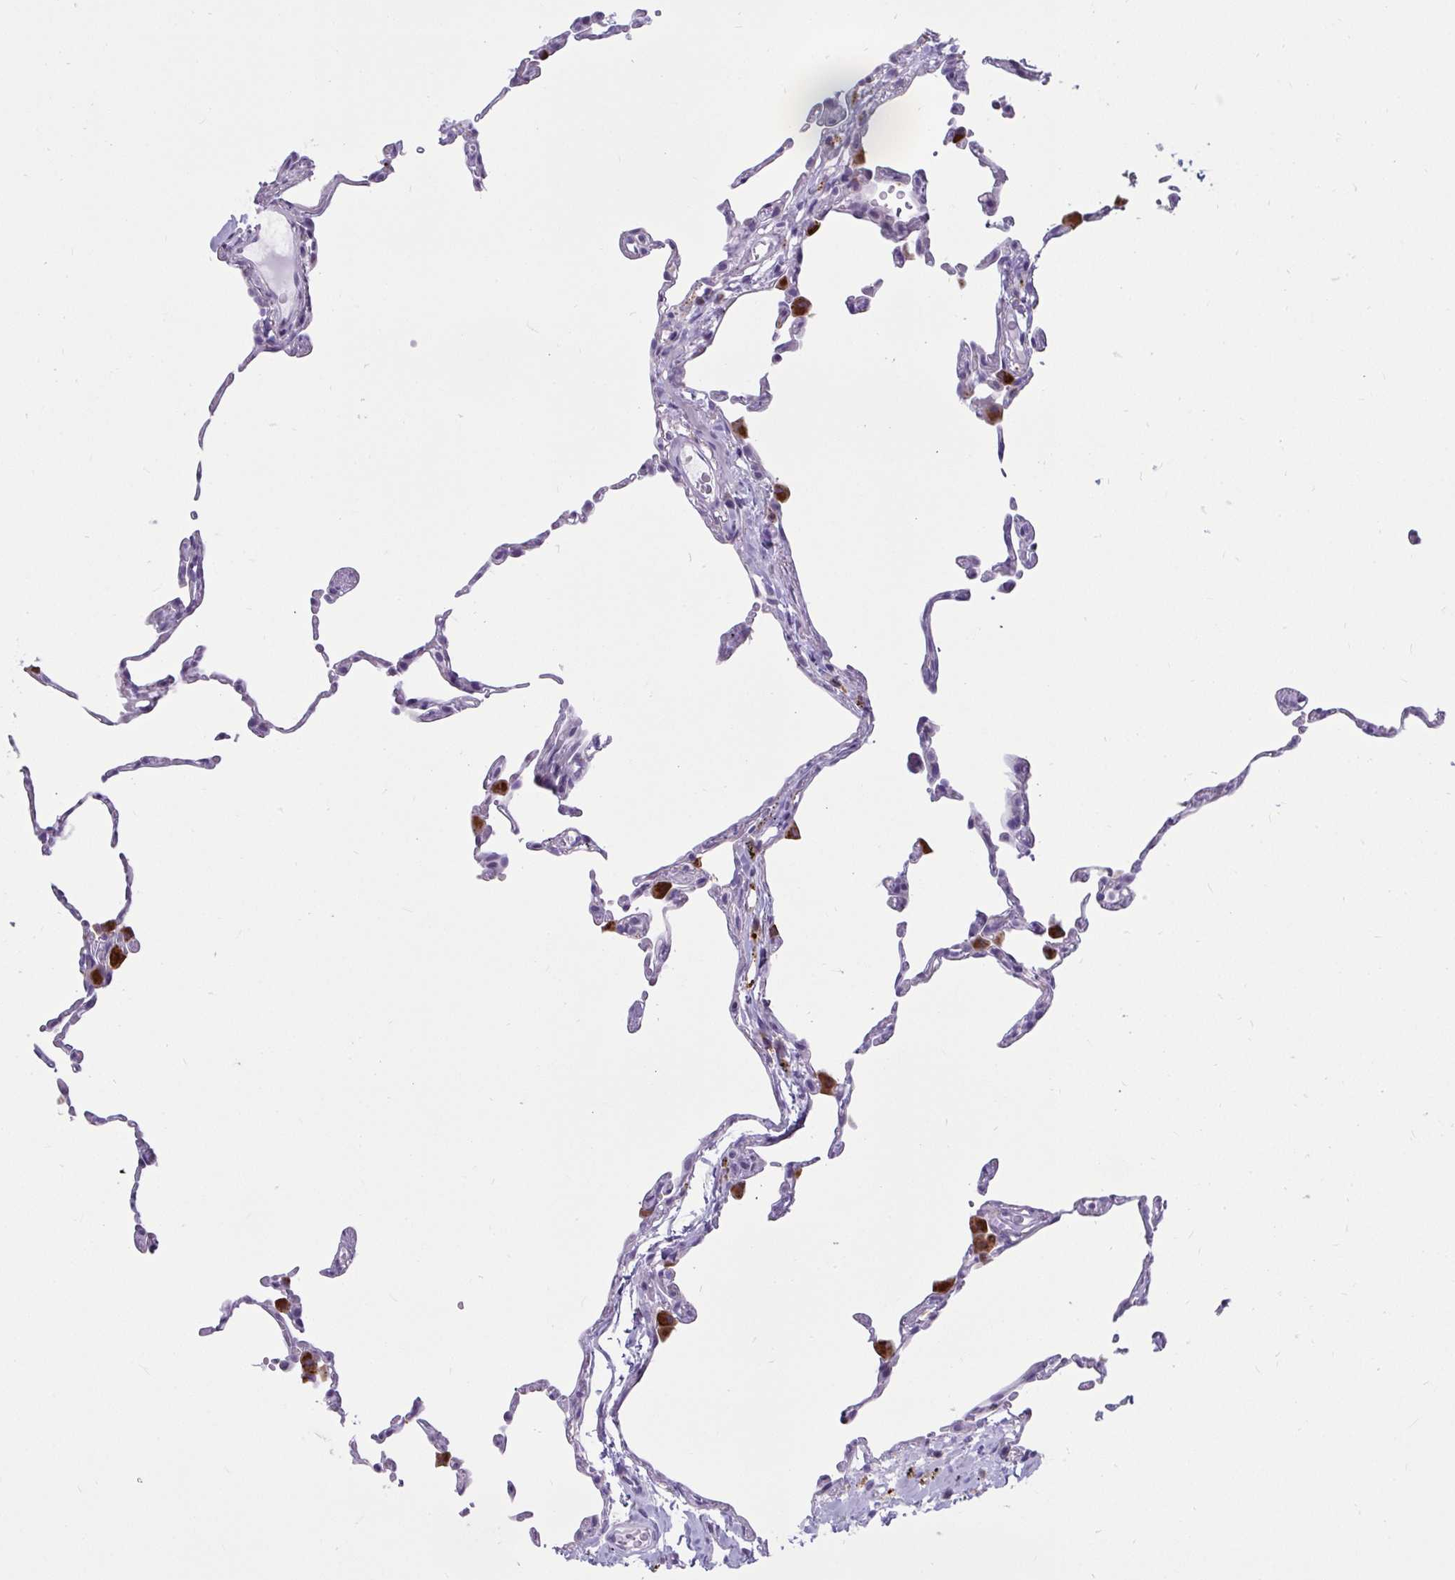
{"staining": {"intensity": "negative", "quantity": "none", "location": "none"}, "tissue": "lung", "cell_type": "Alveolar cells", "image_type": "normal", "snomed": [{"axis": "morphology", "description": "Normal tissue, NOS"}, {"axis": "topography", "description": "Lung"}], "caption": "Immunohistochemistry (IHC) histopathology image of unremarkable lung: lung stained with DAB (3,3'-diaminobenzidine) reveals no significant protein expression in alveolar cells.", "gene": "CTSZ", "patient": {"sex": "female", "age": 57}}